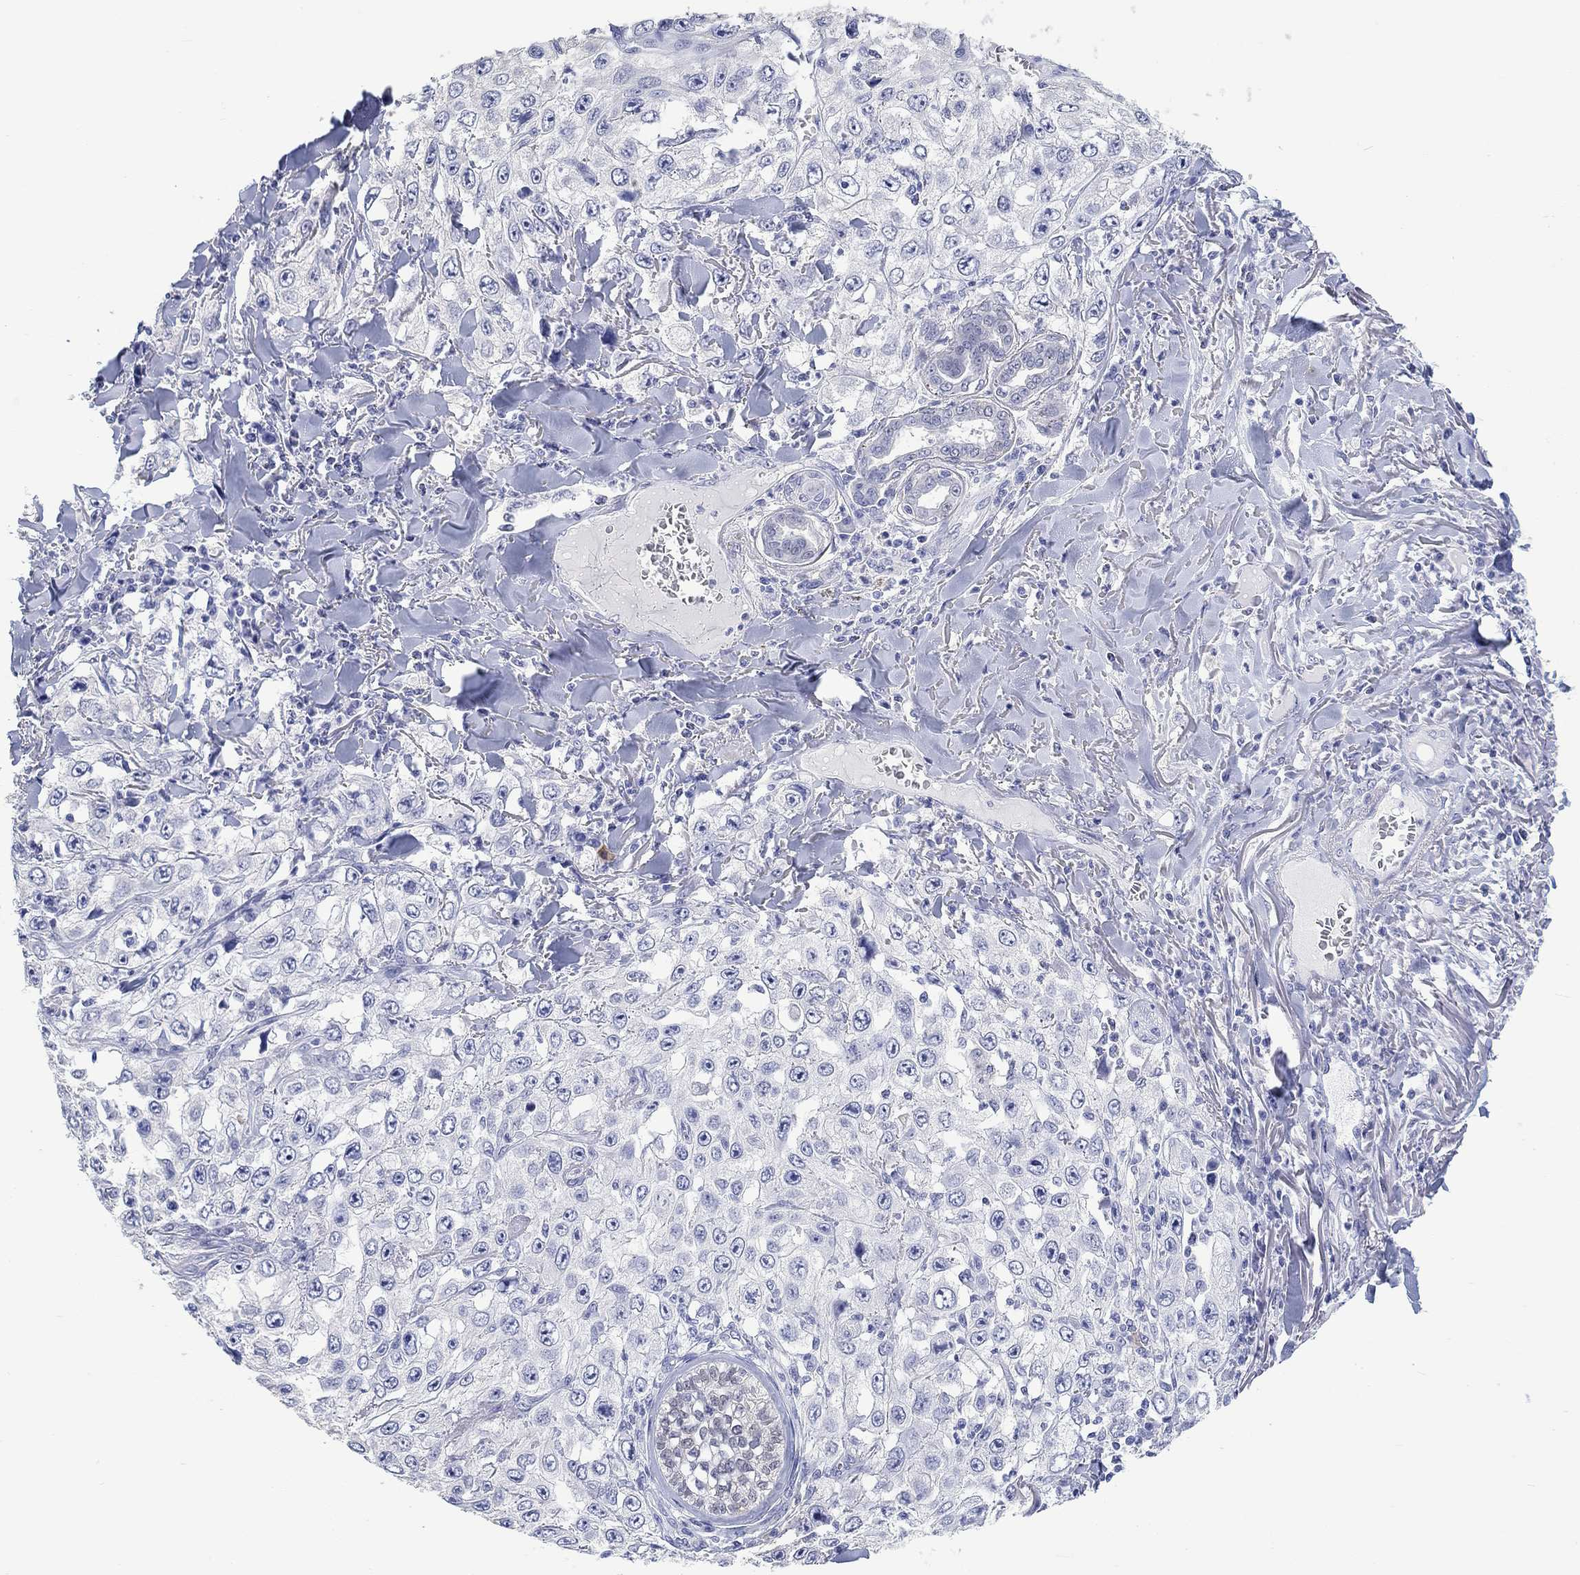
{"staining": {"intensity": "negative", "quantity": "none", "location": "none"}, "tissue": "skin cancer", "cell_type": "Tumor cells", "image_type": "cancer", "snomed": [{"axis": "morphology", "description": "Squamous cell carcinoma, NOS"}, {"axis": "topography", "description": "Skin"}], "caption": "A high-resolution micrograph shows immunohistochemistry staining of squamous cell carcinoma (skin), which exhibits no significant staining in tumor cells.", "gene": "MSI1", "patient": {"sex": "male", "age": 82}}